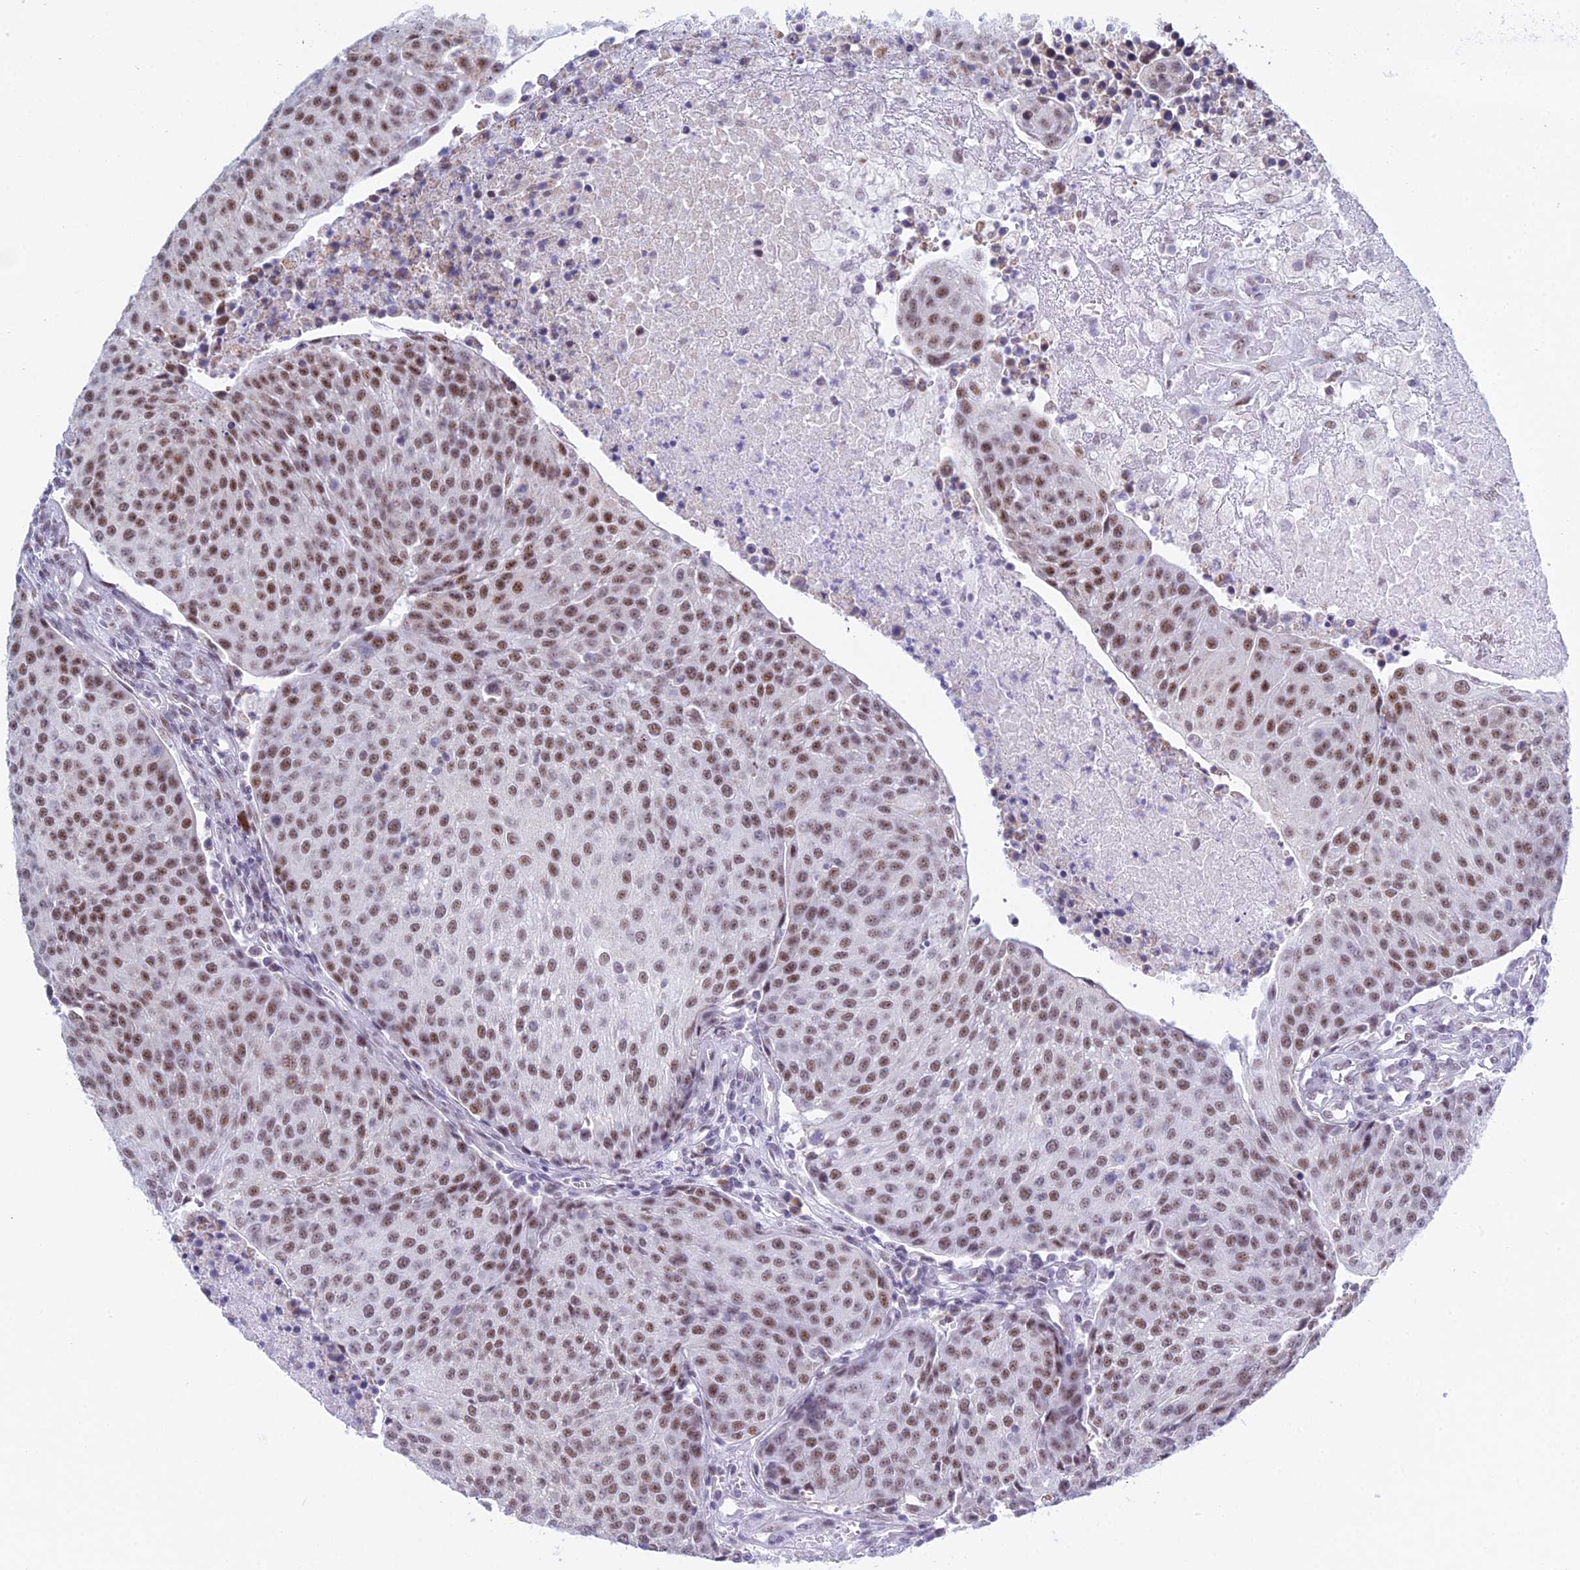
{"staining": {"intensity": "moderate", "quantity": ">75%", "location": "nuclear"}, "tissue": "urothelial cancer", "cell_type": "Tumor cells", "image_type": "cancer", "snomed": [{"axis": "morphology", "description": "Urothelial carcinoma, High grade"}, {"axis": "topography", "description": "Urinary bladder"}], "caption": "DAB immunohistochemical staining of human urothelial carcinoma (high-grade) demonstrates moderate nuclear protein staining in approximately >75% of tumor cells. (DAB (3,3'-diaminobenzidine) IHC with brightfield microscopy, high magnification).", "gene": "KLF14", "patient": {"sex": "female", "age": 85}}